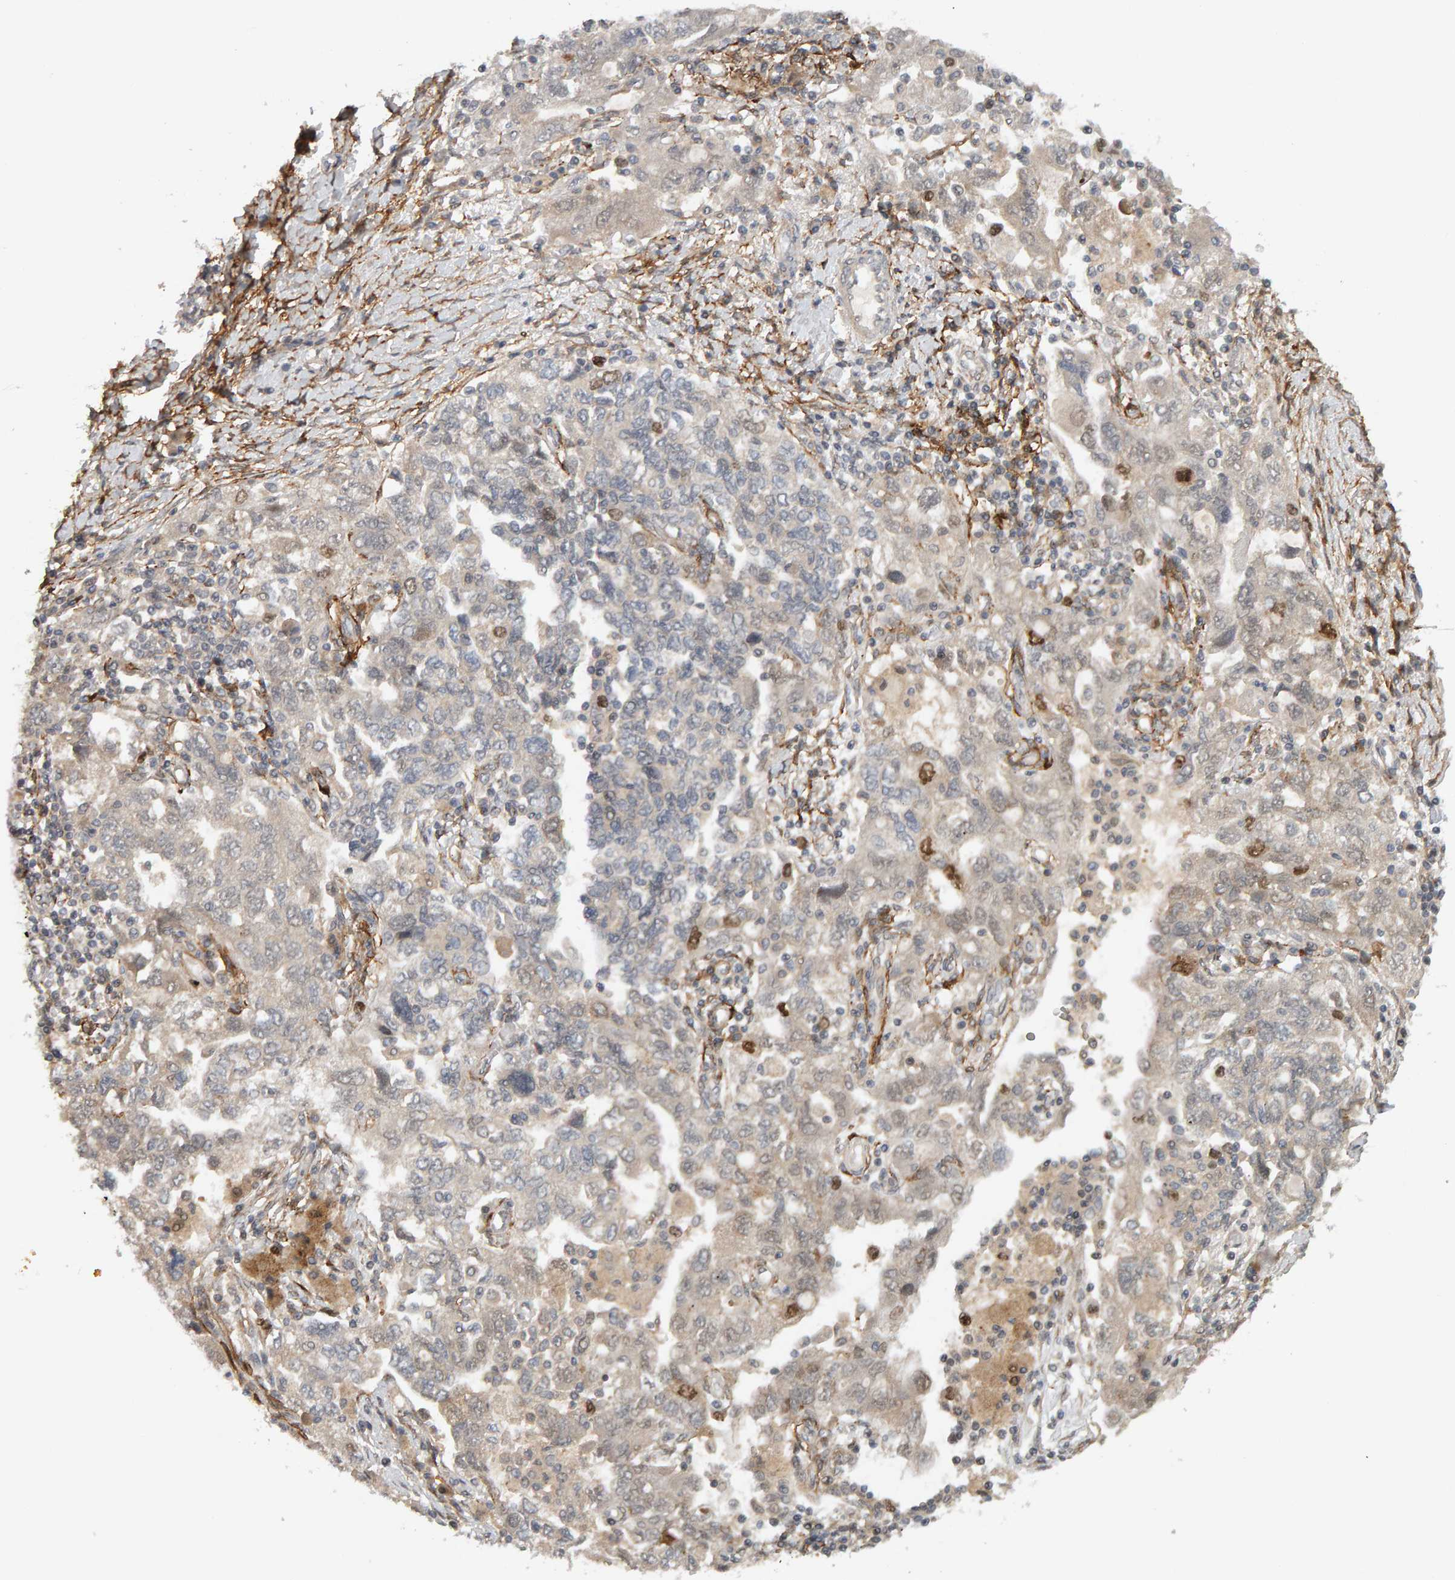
{"staining": {"intensity": "moderate", "quantity": "<25%", "location": "nuclear"}, "tissue": "ovarian cancer", "cell_type": "Tumor cells", "image_type": "cancer", "snomed": [{"axis": "morphology", "description": "Carcinoma, NOS"}, {"axis": "morphology", "description": "Cystadenocarcinoma, serous, NOS"}, {"axis": "topography", "description": "Ovary"}], "caption": "A low amount of moderate nuclear positivity is appreciated in about <25% of tumor cells in ovarian cancer tissue.", "gene": "CDCA5", "patient": {"sex": "female", "age": 69}}